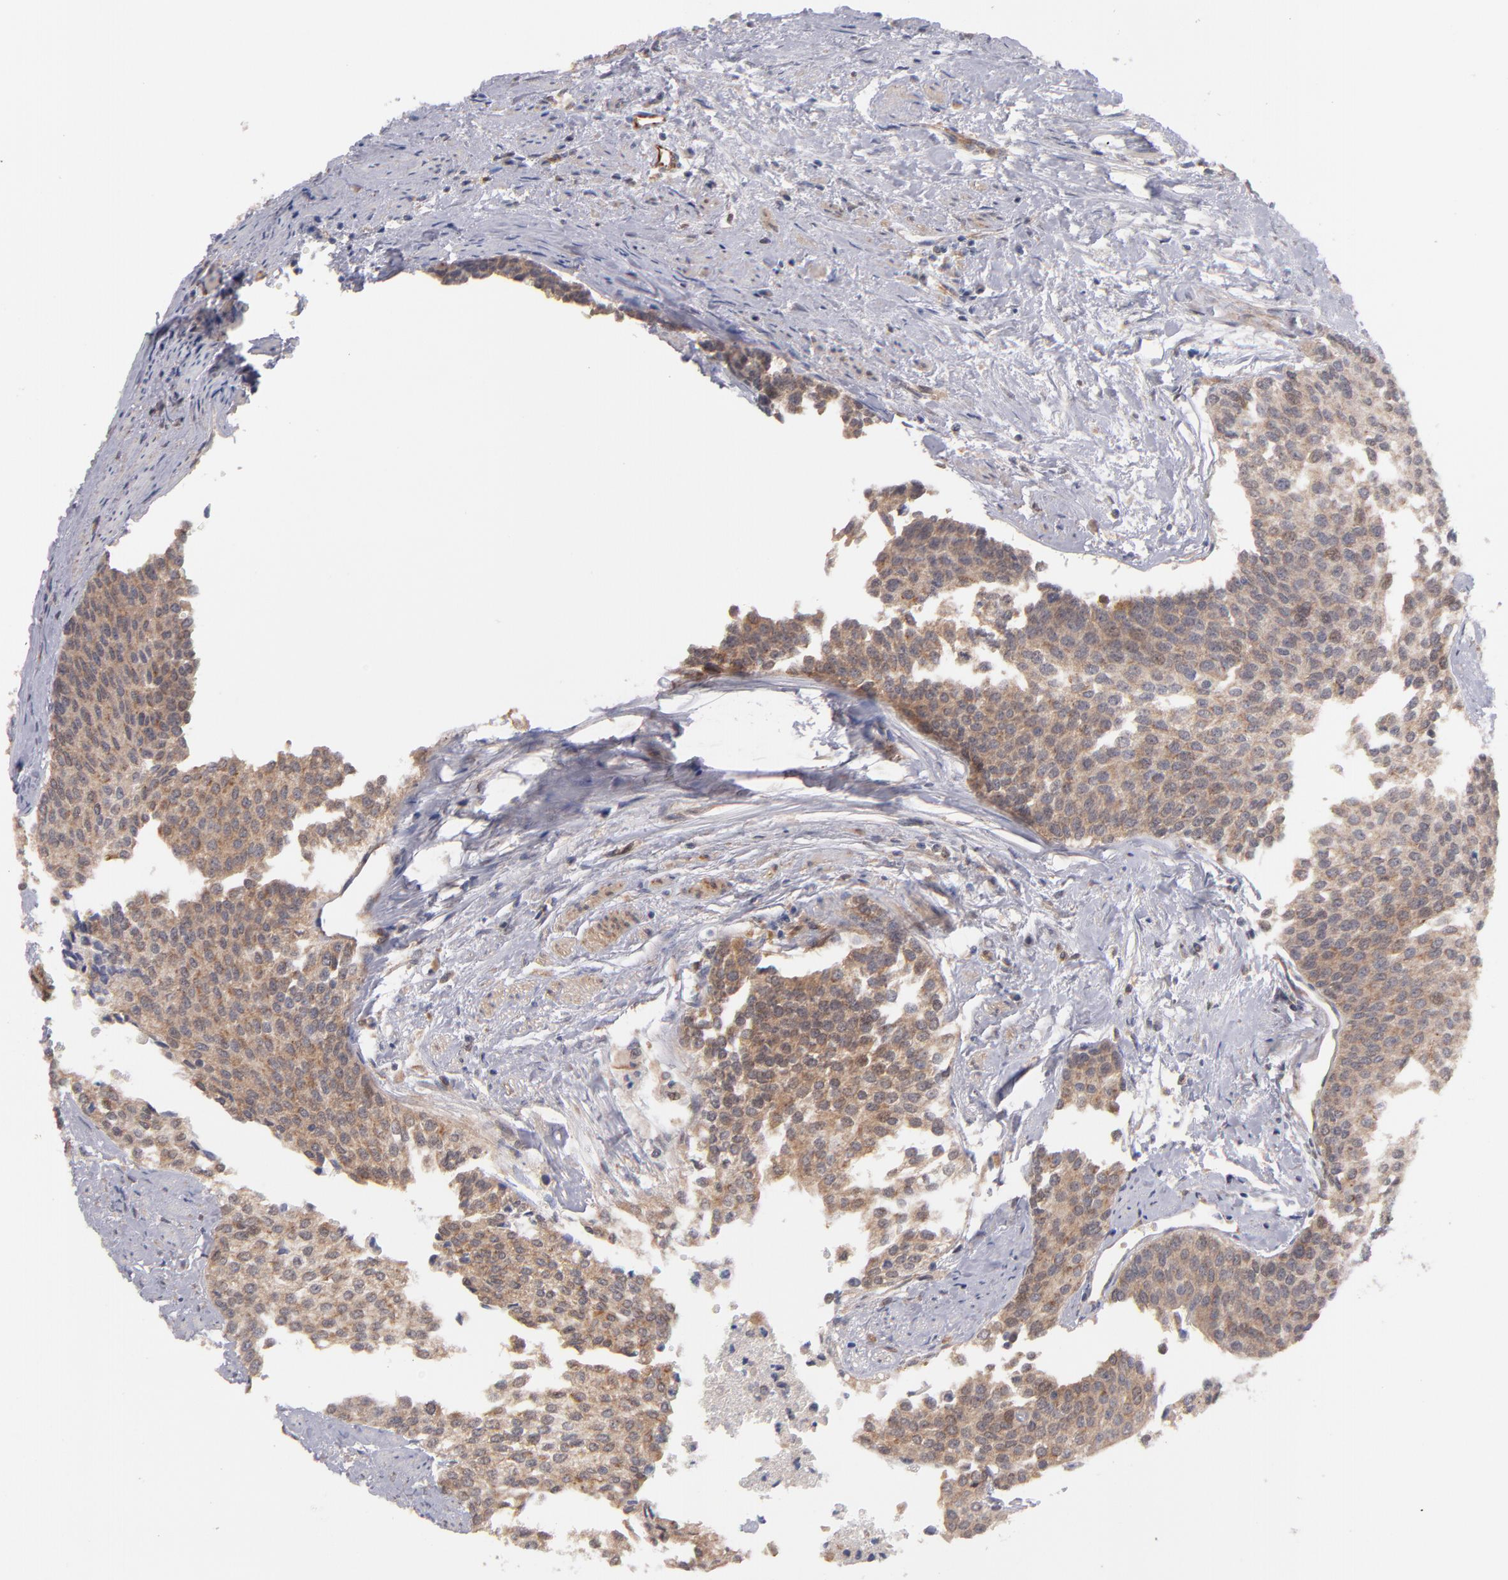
{"staining": {"intensity": "moderate", "quantity": ">75%", "location": "cytoplasmic/membranous"}, "tissue": "urothelial cancer", "cell_type": "Tumor cells", "image_type": "cancer", "snomed": [{"axis": "morphology", "description": "Urothelial carcinoma, Low grade"}, {"axis": "topography", "description": "Urinary bladder"}], "caption": "A brown stain shows moderate cytoplasmic/membranous positivity of a protein in human urothelial cancer tumor cells. (DAB IHC, brown staining for protein, blue staining for nuclei).", "gene": "GMFG", "patient": {"sex": "female", "age": 73}}